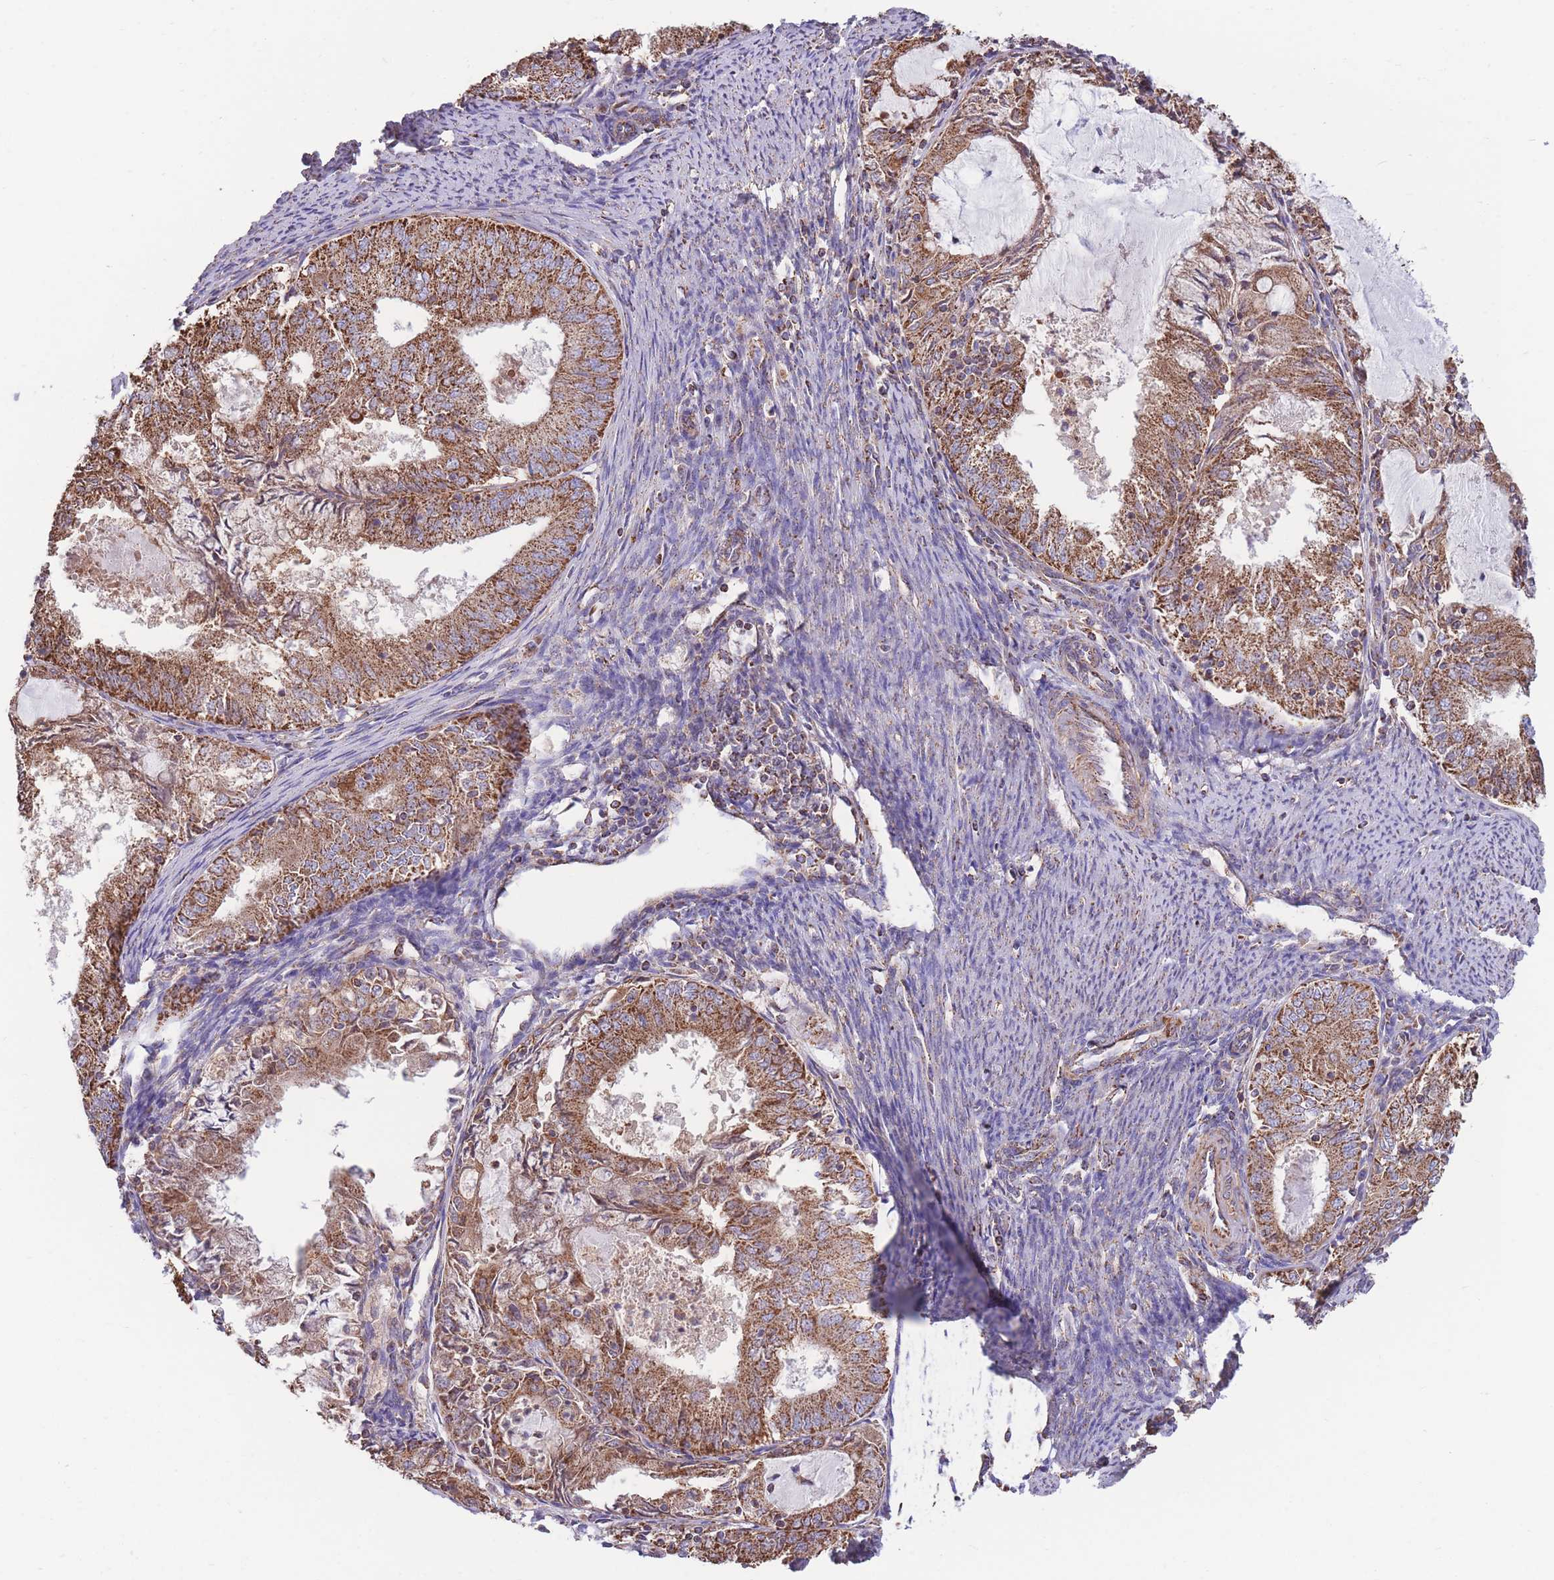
{"staining": {"intensity": "moderate", "quantity": ">75%", "location": "cytoplasmic/membranous"}, "tissue": "endometrial cancer", "cell_type": "Tumor cells", "image_type": "cancer", "snomed": [{"axis": "morphology", "description": "Adenocarcinoma, NOS"}, {"axis": "topography", "description": "Endometrium"}], "caption": "Immunohistochemistry micrograph of human adenocarcinoma (endometrial) stained for a protein (brown), which exhibits medium levels of moderate cytoplasmic/membranous positivity in about >75% of tumor cells.", "gene": "FKBP8", "patient": {"sex": "female", "age": 57}}